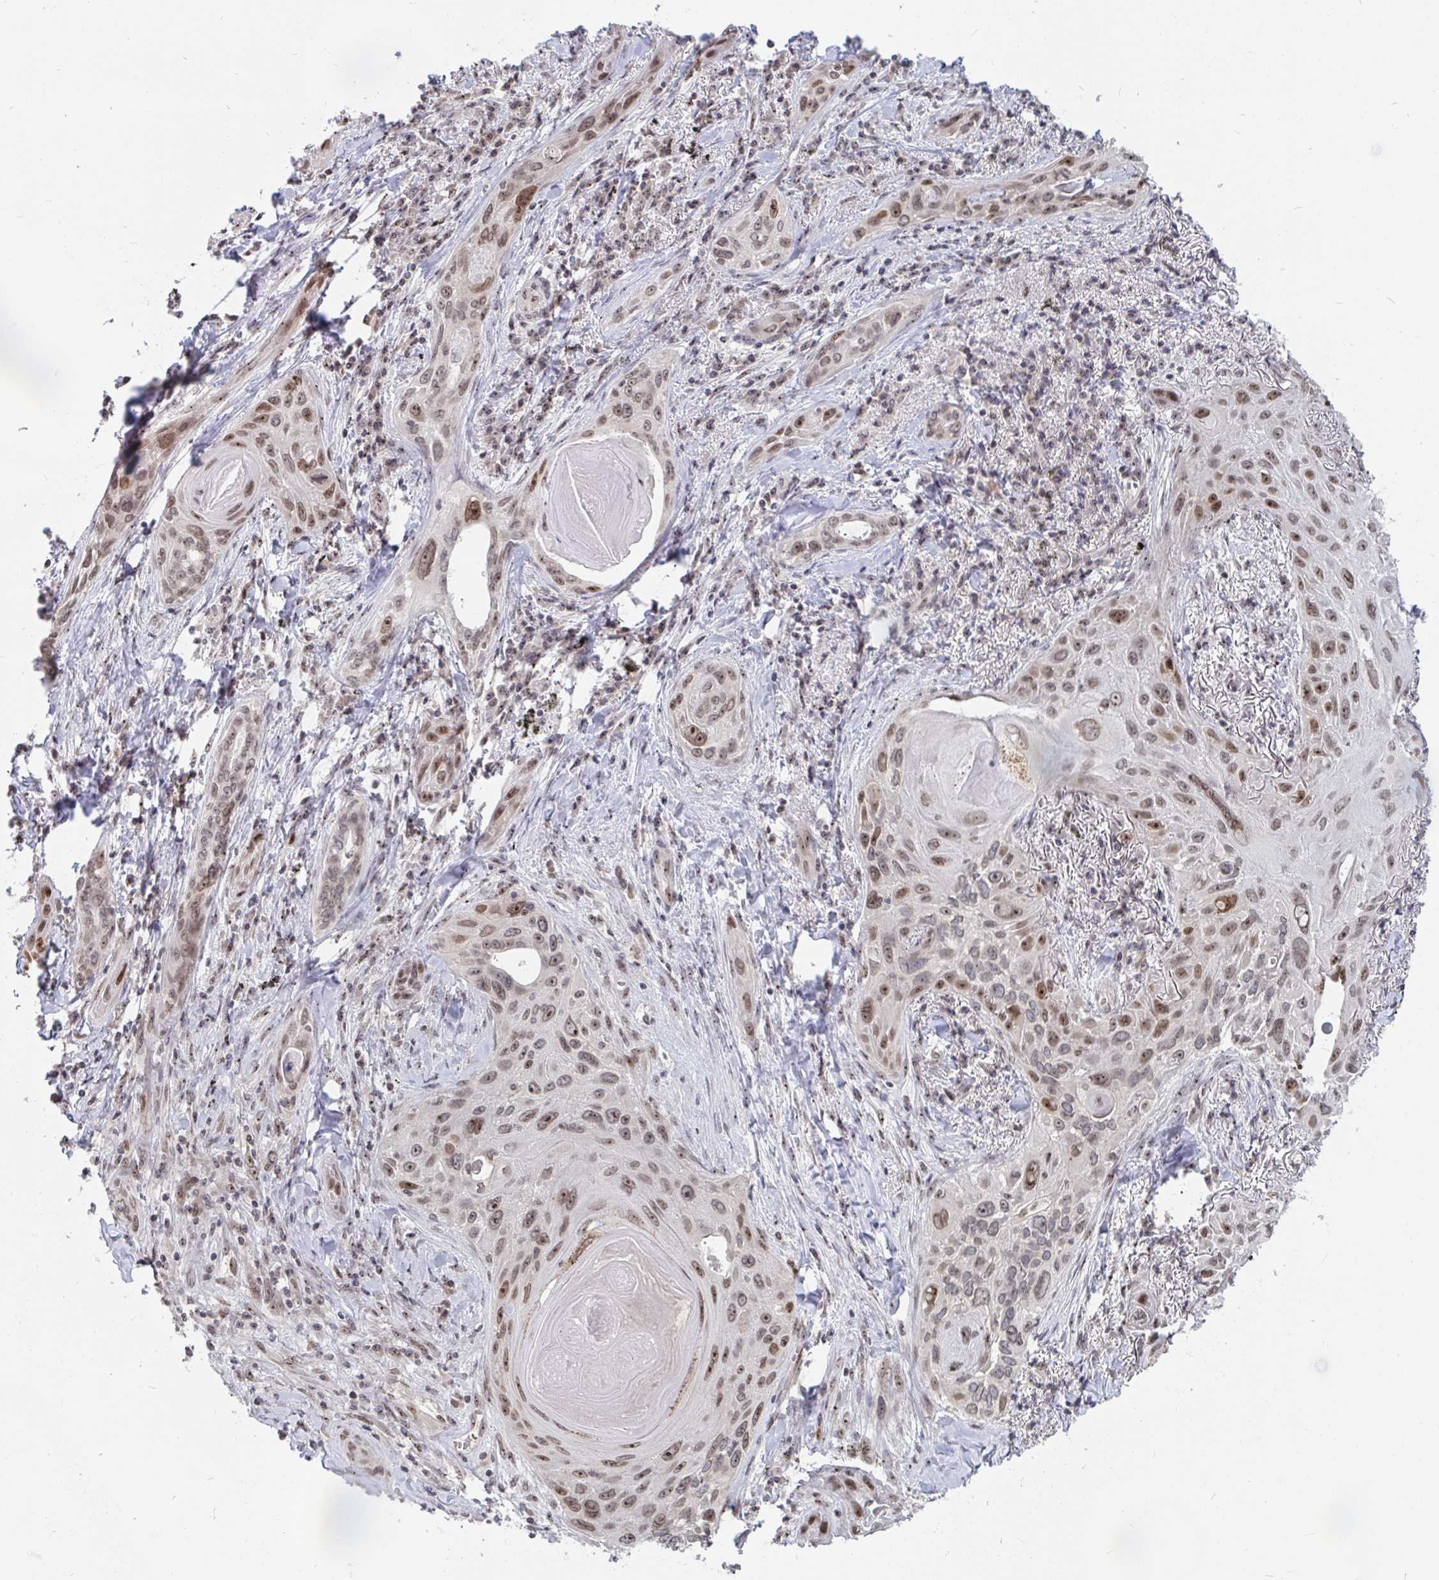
{"staining": {"intensity": "moderate", "quantity": ">75%", "location": "nuclear"}, "tissue": "lung cancer", "cell_type": "Tumor cells", "image_type": "cancer", "snomed": [{"axis": "morphology", "description": "Squamous cell carcinoma, NOS"}, {"axis": "topography", "description": "Lung"}], "caption": "Immunohistochemical staining of human lung cancer reveals moderate nuclear protein positivity in approximately >75% of tumor cells. (DAB IHC with brightfield microscopy, high magnification).", "gene": "TRIP12", "patient": {"sex": "male", "age": 79}}